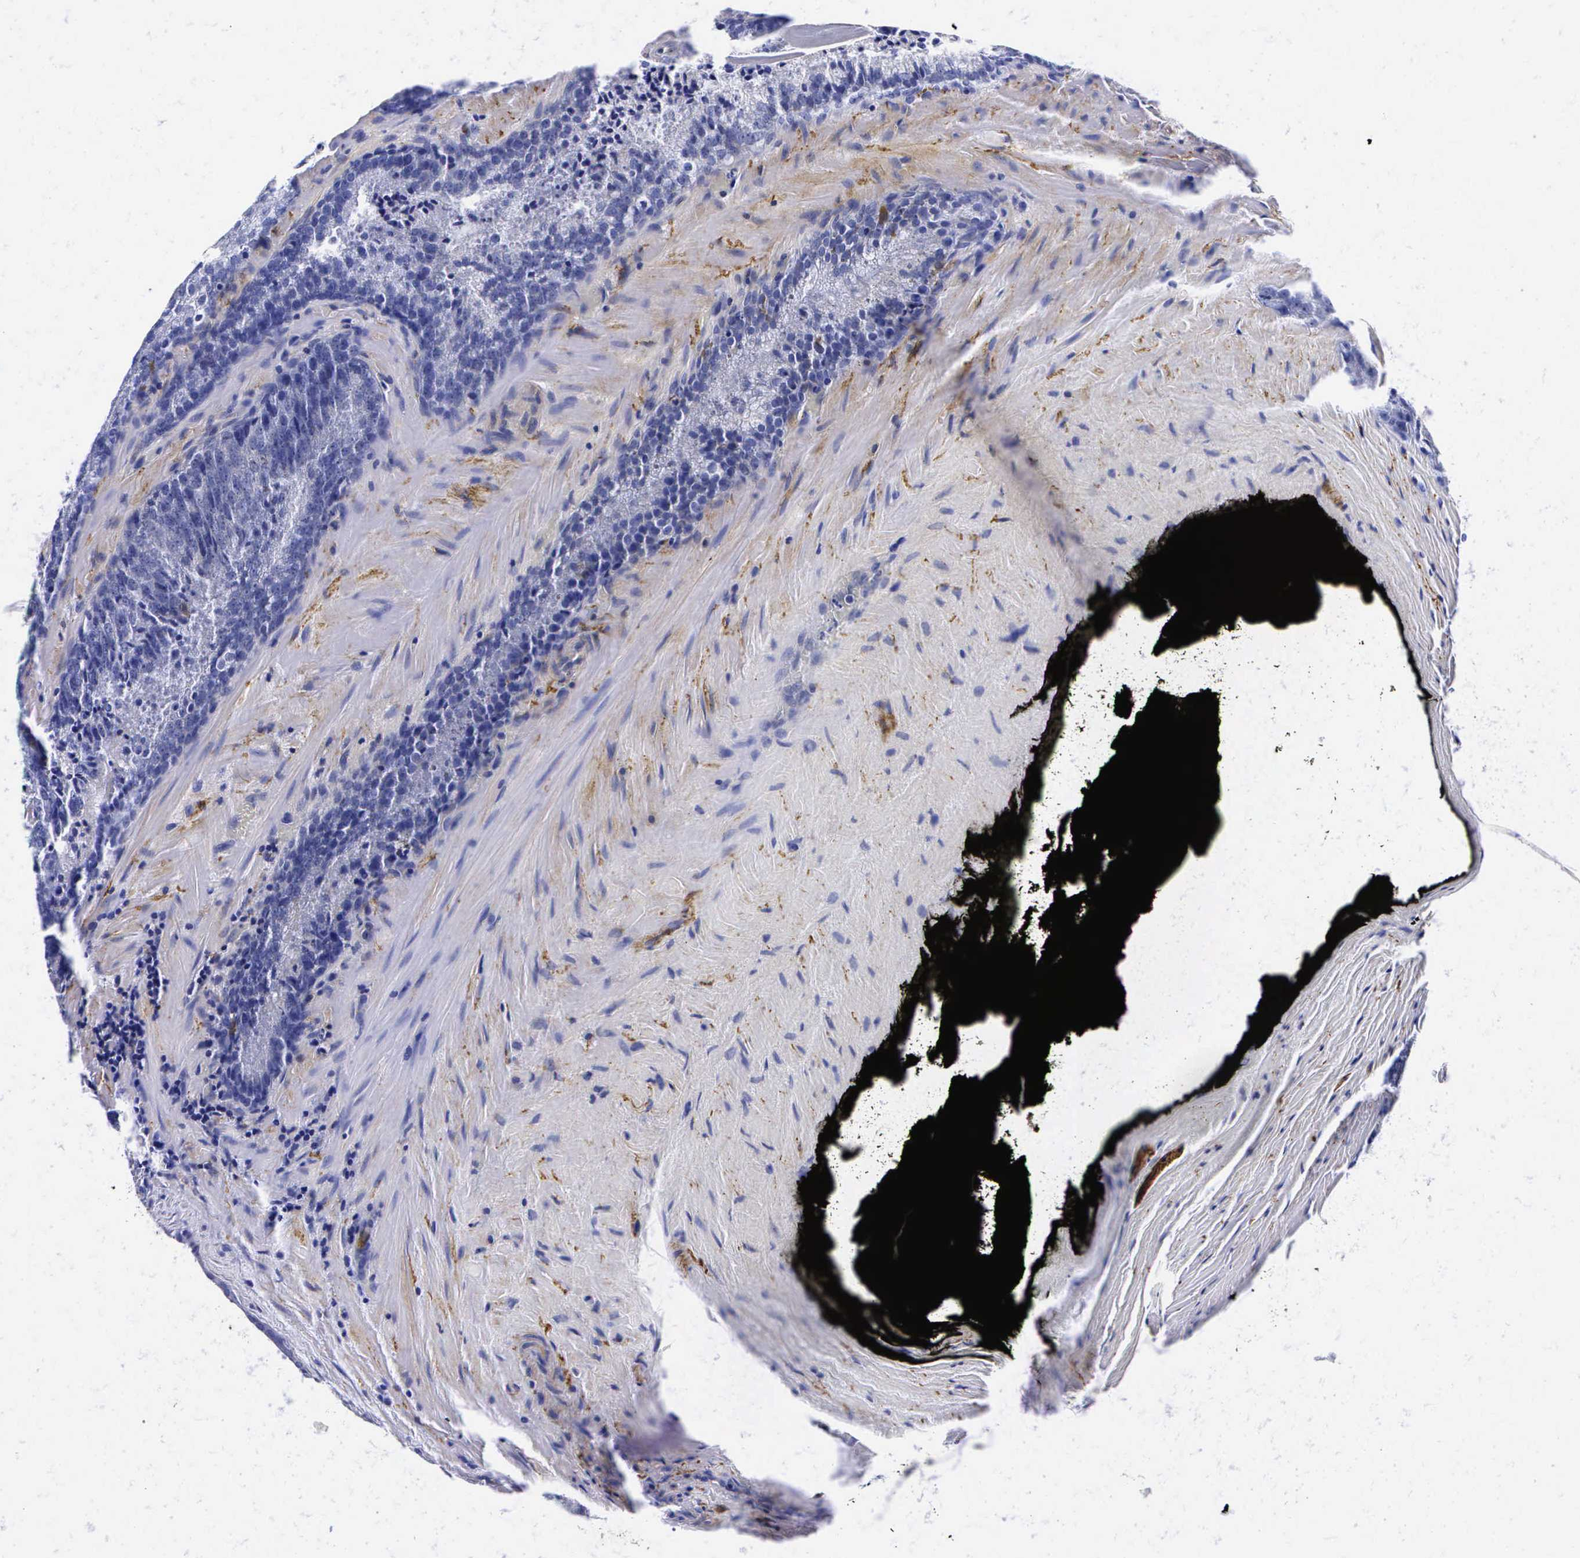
{"staining": {"intensity": "negative", "quantity": "none", "location": "none"}, "tissue": "prostate cancer", "cell_type": "Tumor cells", "image_type": "cancer", "snomed": [{"axis": "morphology", "description": "Adenocarcinoma, Medium grade"}, {"axis": "topography", "description": "Prostate"}], "caption": "A histopathology image of prostate cancer stained for a protein shows no brown staining in tumor cells. (Stains: DAB IHC with hematoxylin counter stain, Microscopy: brightfield microscopy at high magnification).", "gene": "ENO2", "patient": {"sex": "male", "age": 60}}